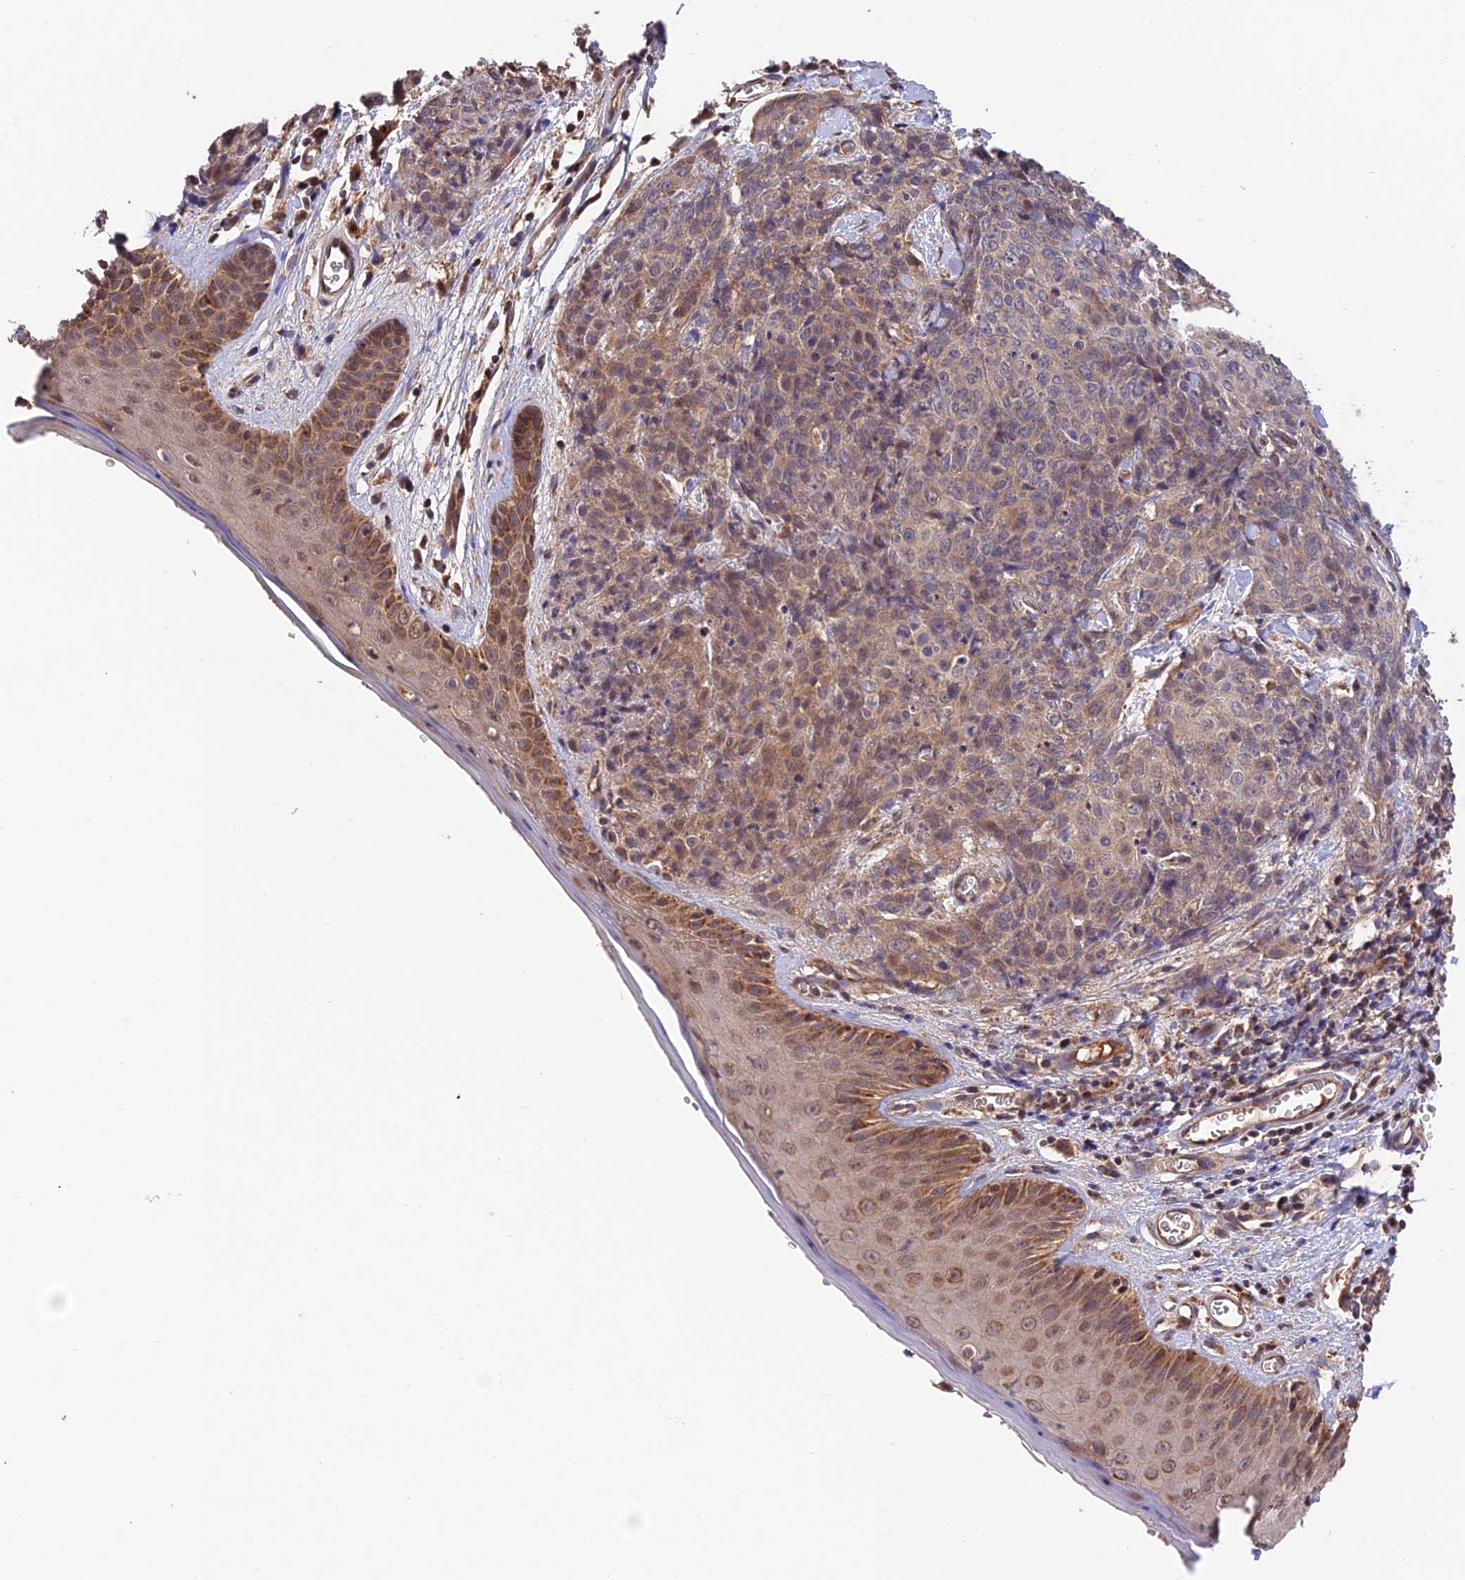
{"staining": {"intensity": "moderate", "quantity": "25%-75%", "location": "cytoplasmic/membranous"}, "tissue": "skin cancer", "cell_type": "Tumor cells", "image_type": "cancer", "snomed": [{"axis": "morphology", "description": "Squamous cell carcinoma, NOS"}, {"axis": "topography", "description": "Skin"}, {"axis": "topography", "description": "Vulva"}], "caption": "Approximately 25%-75% of tumor cells in human skin squamous cell carcinoma exhibit moderate cytoplasmic/membranous protein expression as visualized by brown immunohistochemical staining.", "gene": "MNS1", "patient": {"sex": "female", "age": 85}}